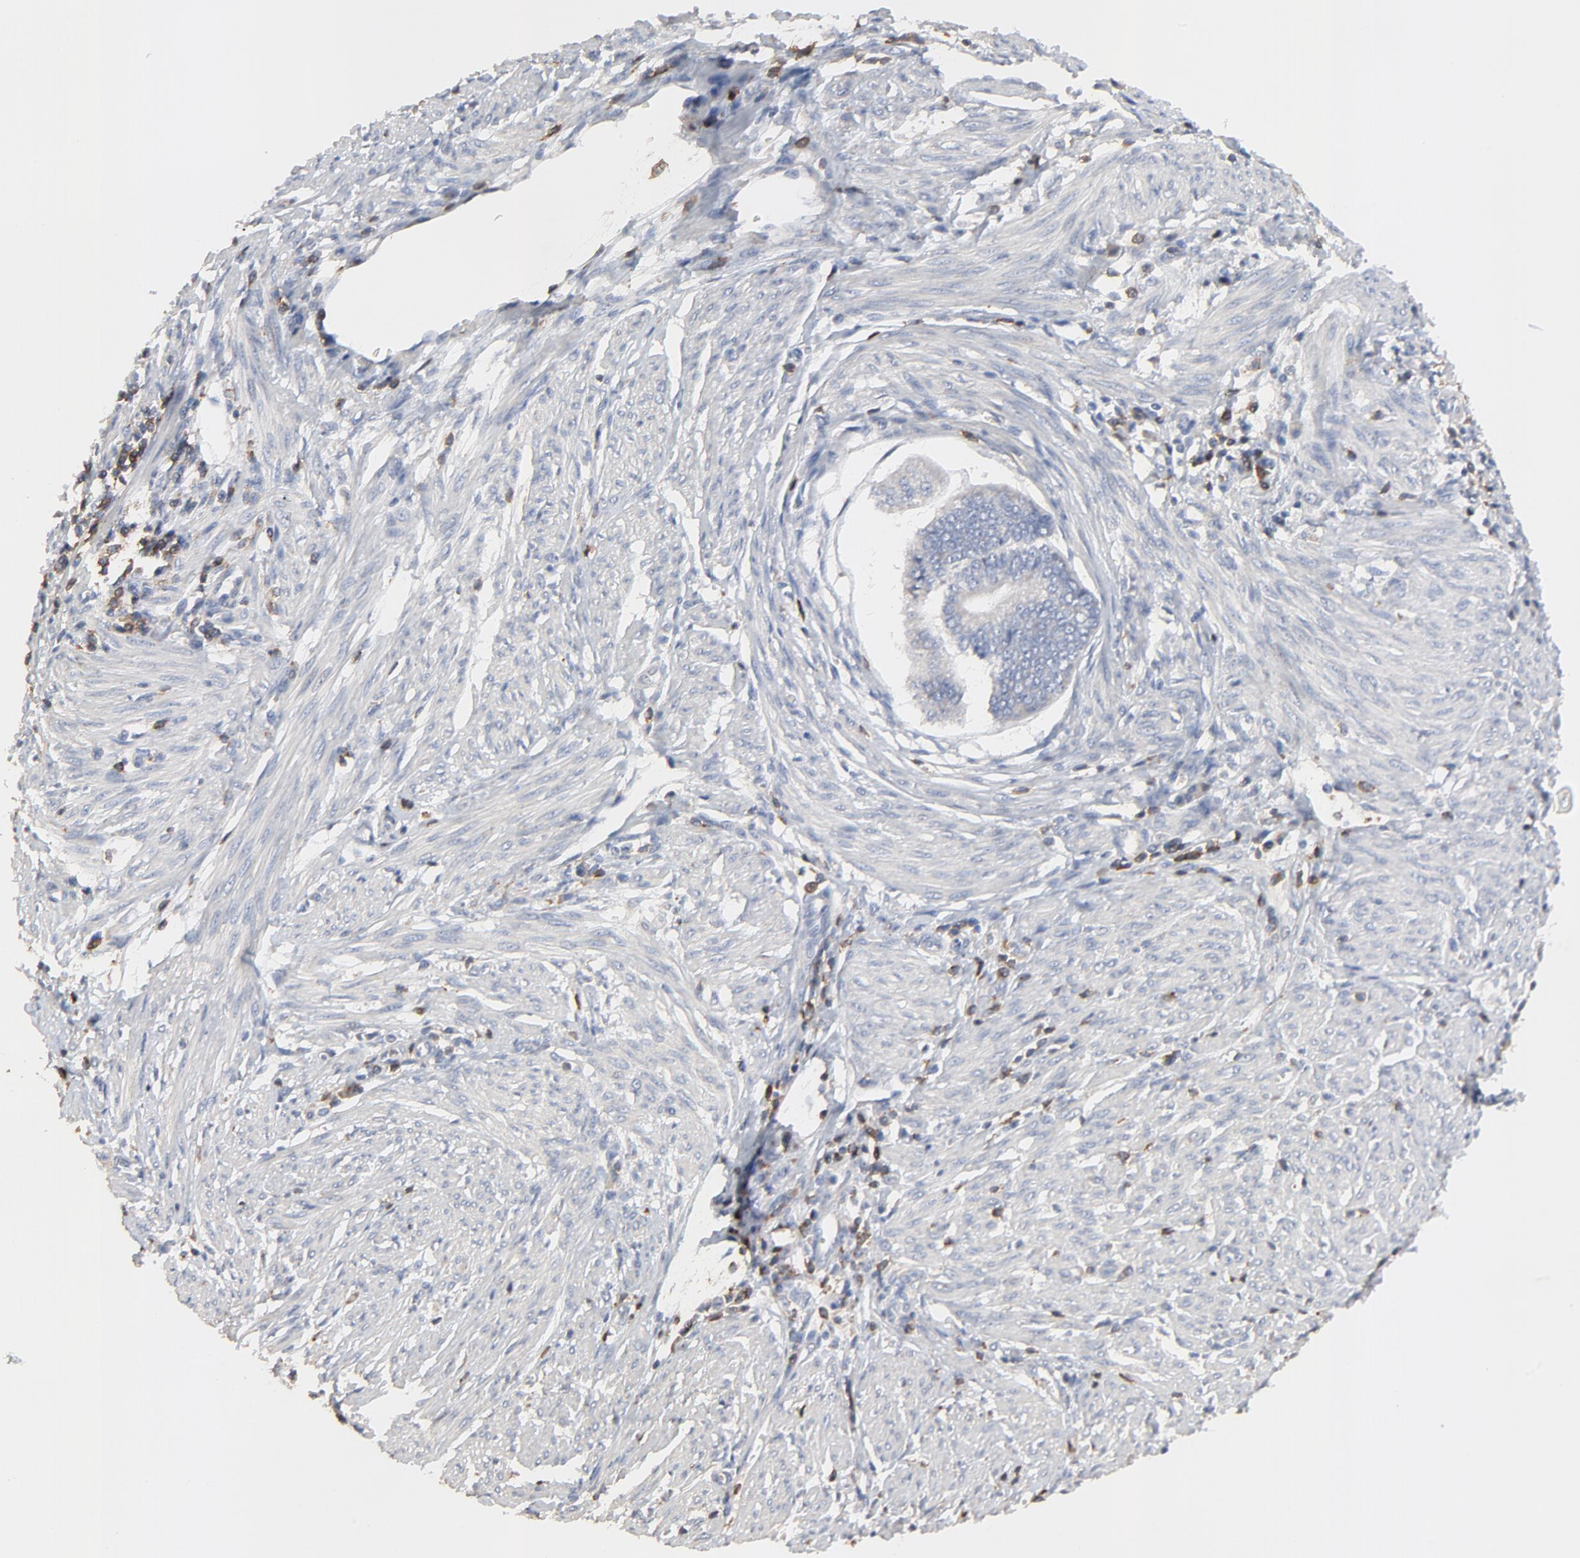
{"staining": {"intensity": "weak", "quantity": "25%-75%", "location": "cytoplasmic/membranous"}, "tissue": "endometrial cancer", "cell_type": "Tumor cells", "image_type": "cancer", "snomed": [{"axis": "morphology", "description": "Adenocarcinoma, NOS"}, {"axis": "topography", "description": "Endometrium"}], "caption": "High-power microscopy captured an immunohistochemistry (IHC) micrograph of endometrial cancer, revealing weak cytoplasmic/membranous expression in about 25%-75% of tumor cells. (Stains: DAB in brown, nuclei in blue, Microscopy: brightfield microscopy at high magnification).", "gene": "SKAP1", "patient": {"sex": "female", "age": 75}}